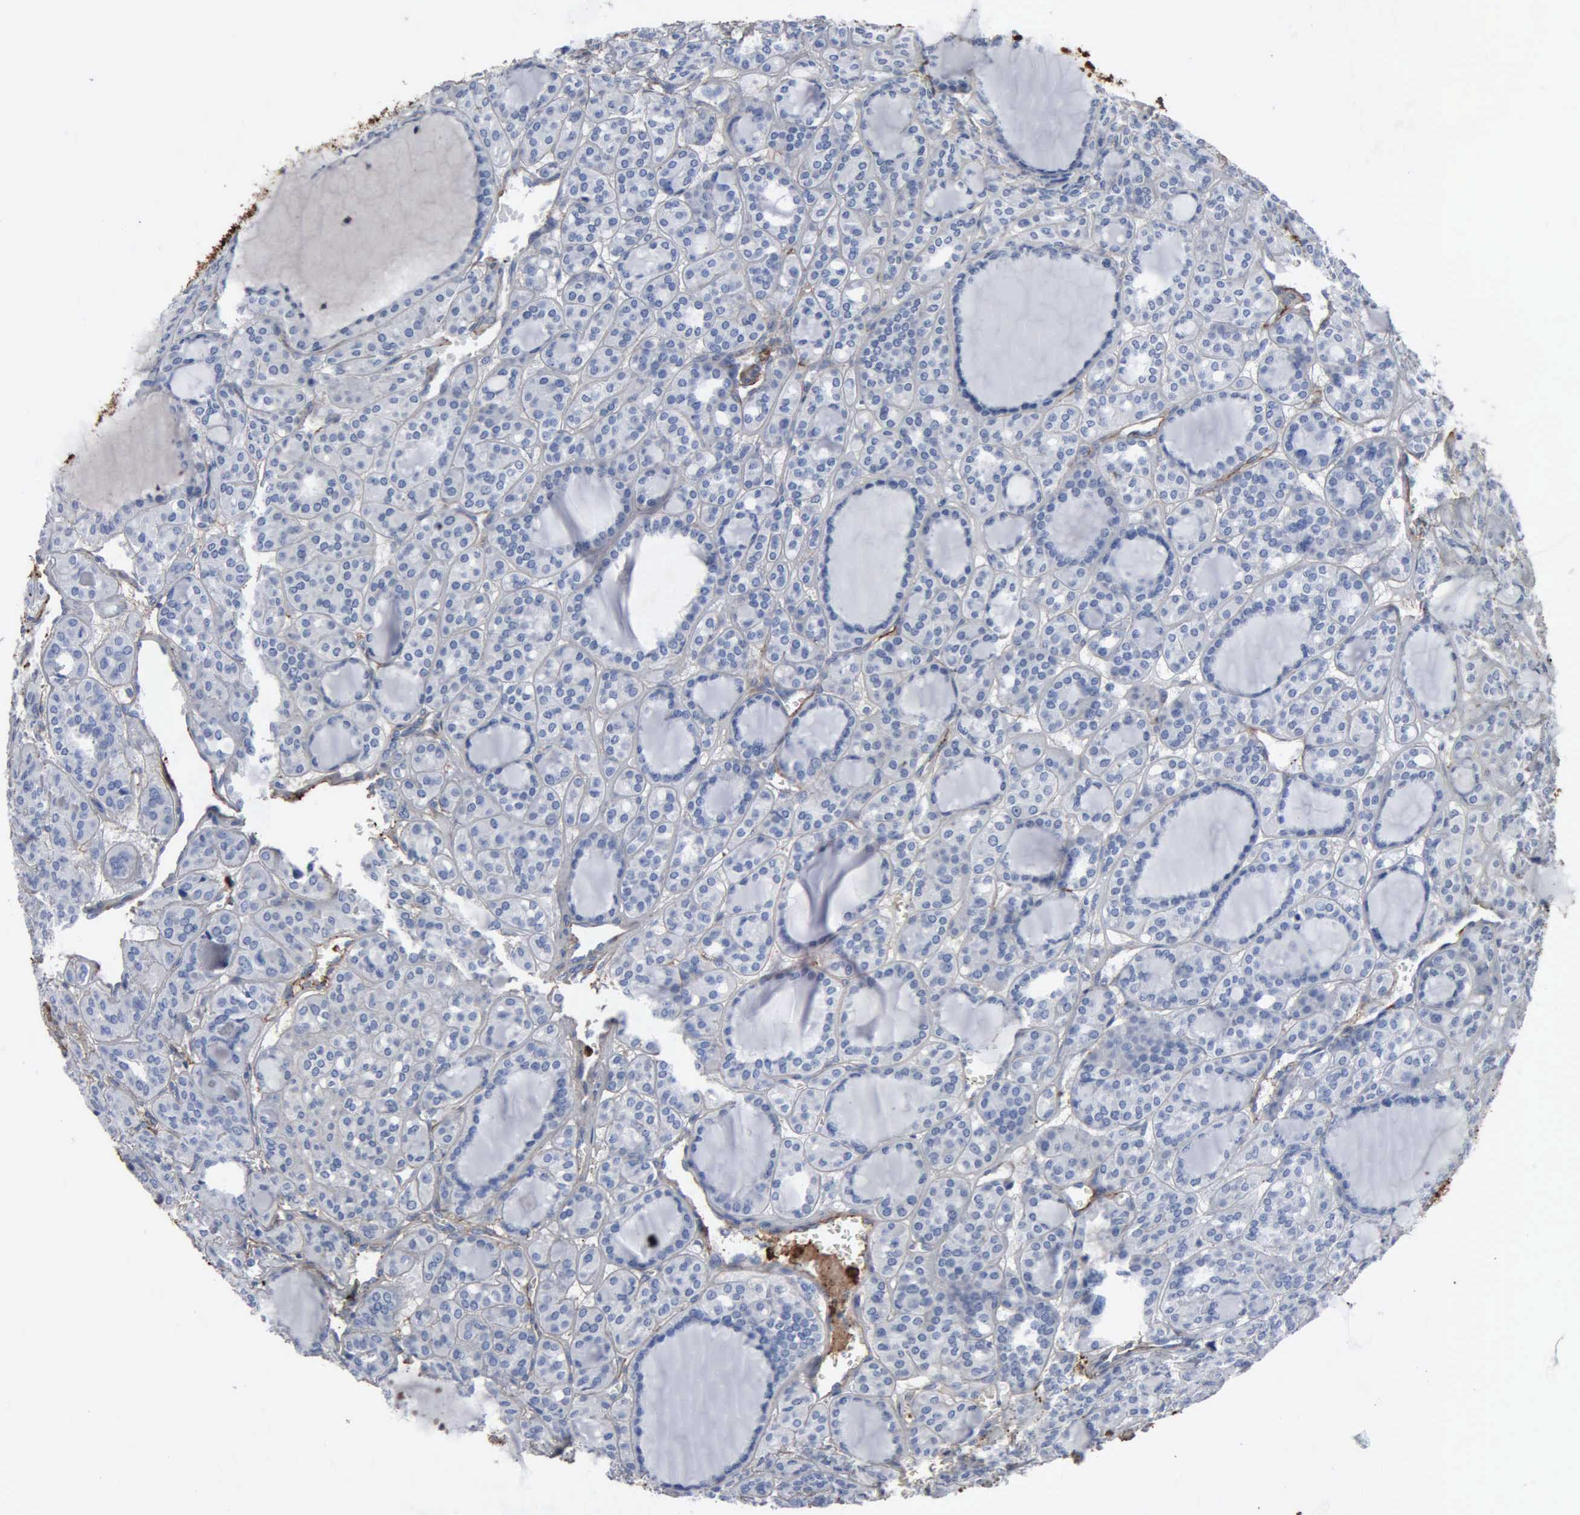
{"staining": {"intensity": "weak", "quantity": "25%-75%", "location": "cytoplasmic/membranous"}, "tissue": "thyroid cancer", "cell_type": "Tumor cells", "image_type": "cancer", "snomed": [{"axis": "morphology", "description": "Follicular adenoma carcinoma, NOS"}, {"axis": "topography", "description": "Thyroid gland"}], "caption": "Protein analysis of follicular adenoma carcinoma (thyroid) tissue displays weak cytoplasmic/membranous expression in approximately 25%-75% of tumor cells. (DAB IHC with brightfield microscopy, high magnification).", "gene": "FN1", "patient": {"sex": "female", "age": 71}}